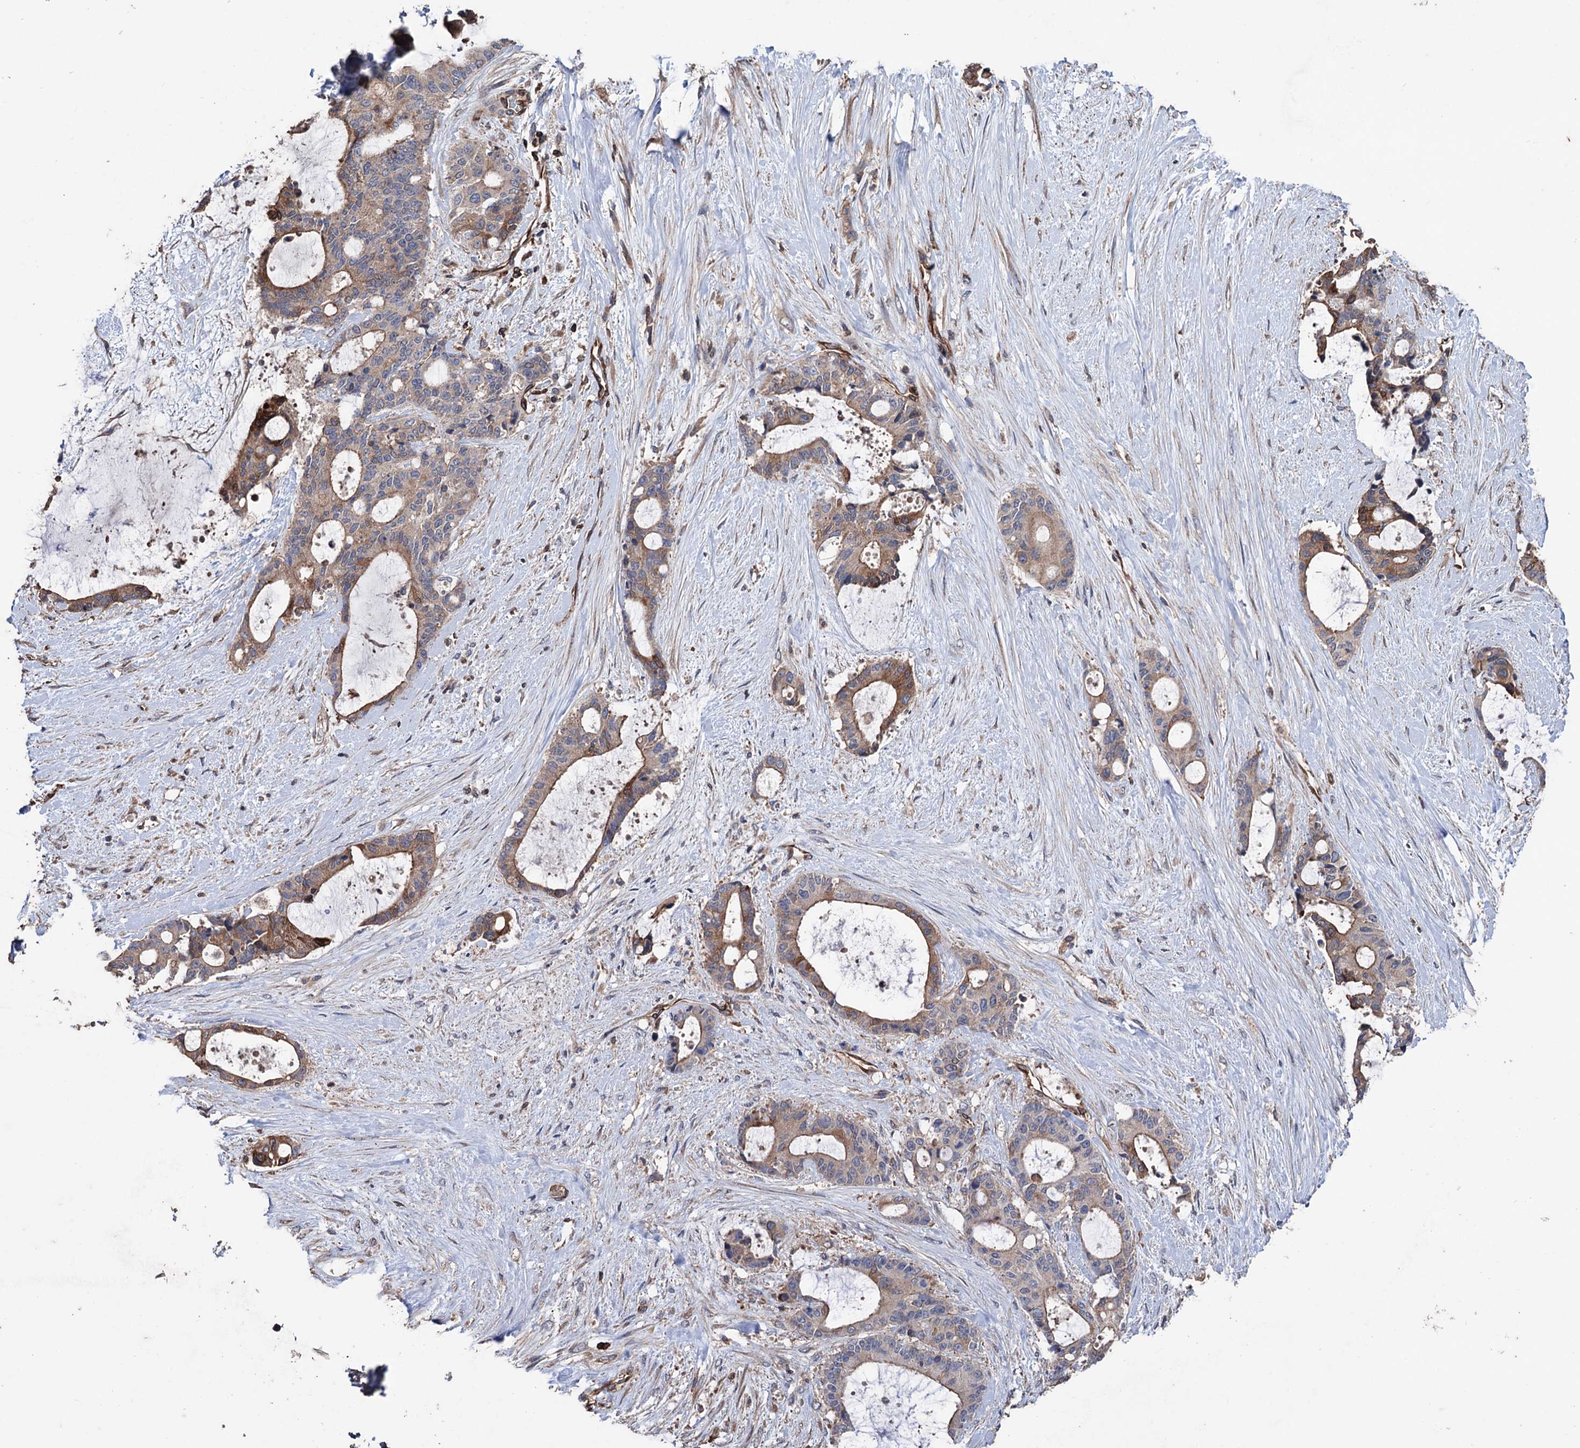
{"staining": {"intensity": "moderate", "quantity": "<25%", "location": "cytoplasmic/membranous"}, "tissue": "liver cancer", "cell_type": "Tumor cells", "image_type": "cancer", "snomed": [{"axis": "morphology", "description": "Normal tissue, NOS"}, {"axis": "morphology", "description": "Cholangiocarcinoma"}, {"axis": "topography", "description": "Liver"}, {"axis": "topography", "description": "Peripheral nerve tissue"}], "caption": "Moderate cytoplasmic/membranous staining is identified in approximately <25% of tumor cells in liver cancer (cholangiocarcinoma). The protein is stained brown, and the nuclei are stained in blue (DAB (3,3'-diaminobenzidine) IHC with brightfield microscopy, high magnification).", "gene": "STING1", "patient": {"sex": "female", "age": 73}}